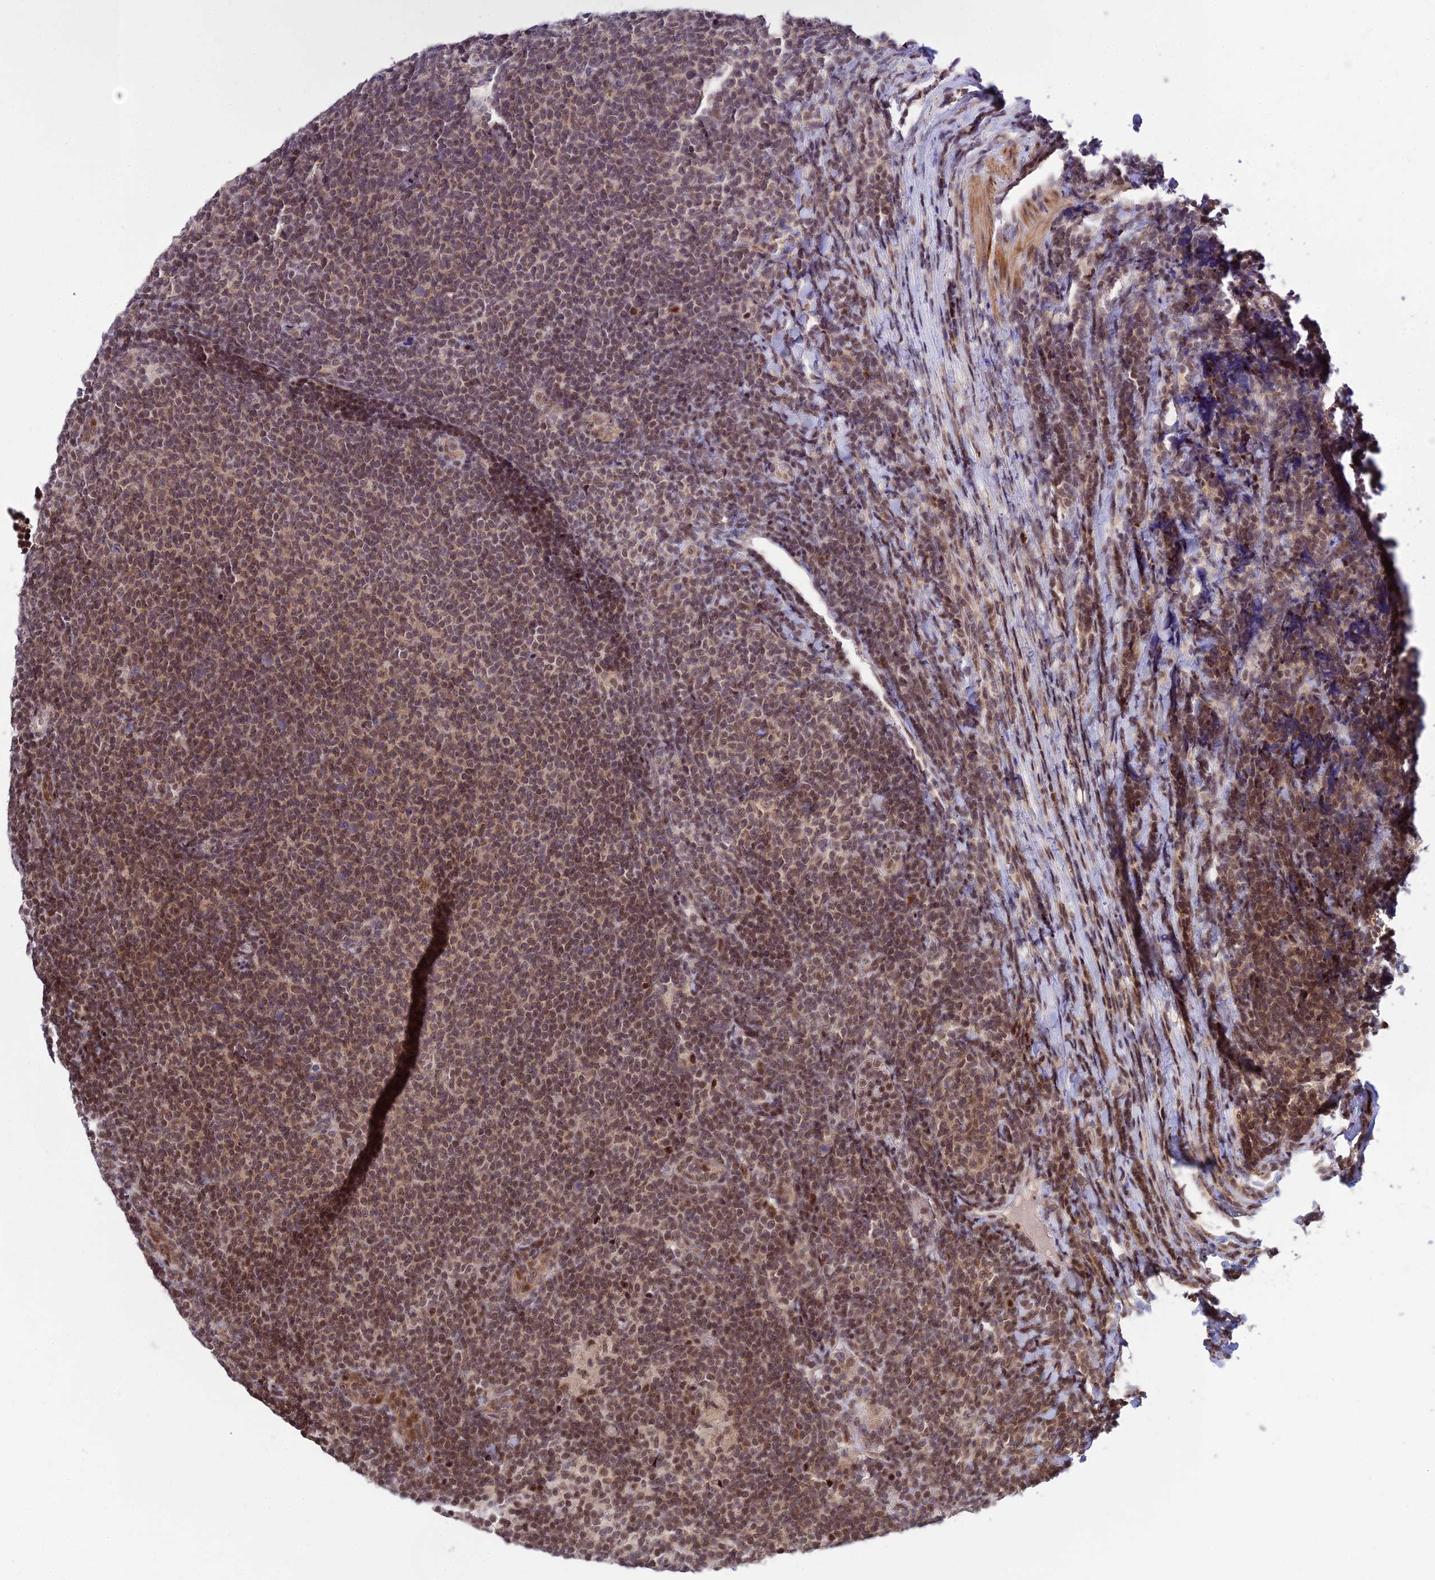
{"staining": {"intensity": "moderate", "quantity": "25%-75%", "location": "cytoplasmic/membranous,nuclear"}, "tissue": "lymphoma", "cell_type": "Tumor cells", "image_type": "cancer", "snomed": [{"axis": "morphology", "description": "Malignant lymphoma, non-Hodgkin's type, Low grade"}, {"axis": "topography", "description": "Lymph node"}], "caption": "The image shows immunohistochemical staining of lymphoma. There is moderate cytoplasmic/membranous and nuclear positivity is appreciated in about 25%-75% of tumor cells.", "gene": "CIB3", "patient": {"sex": "male", "age": 66}}